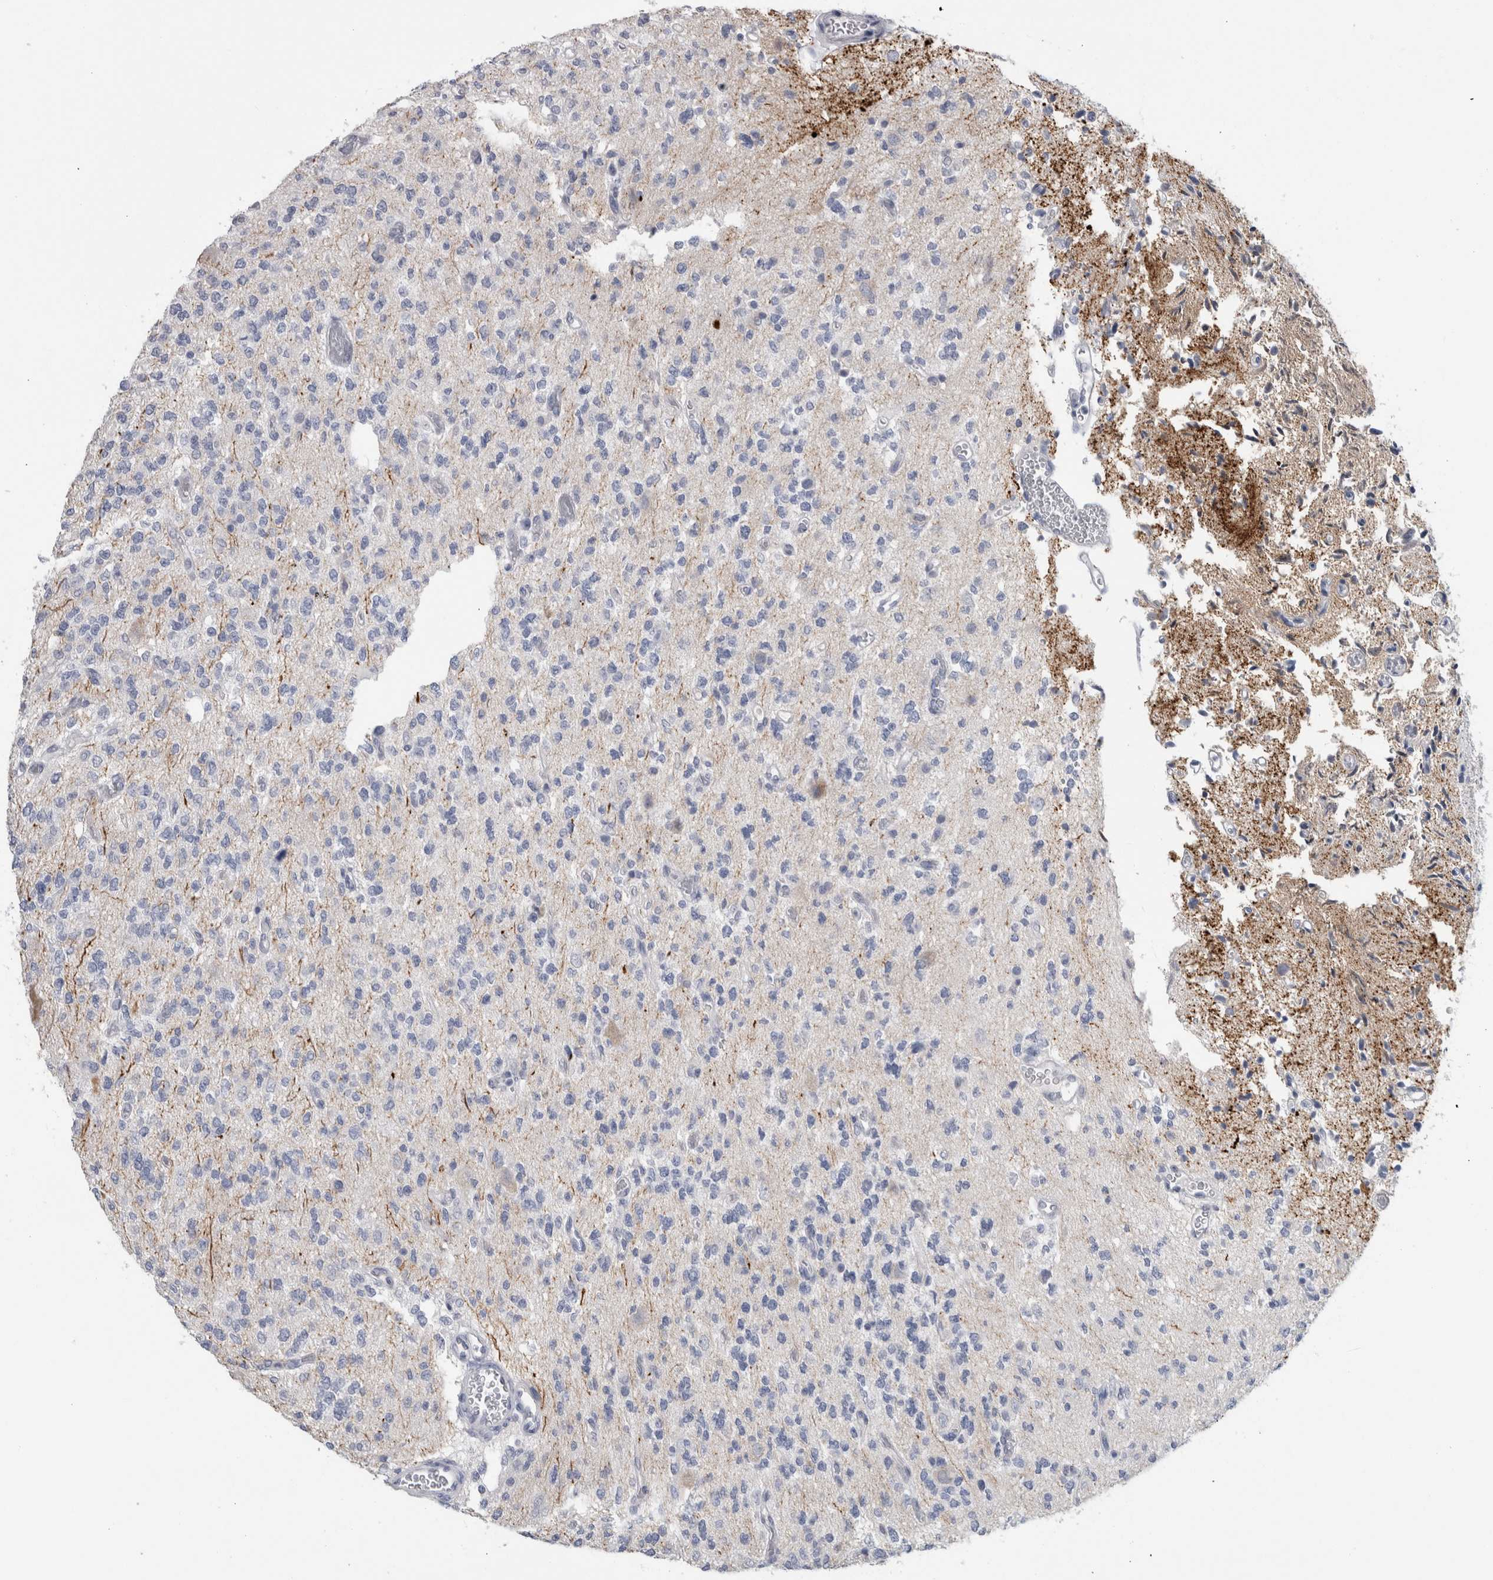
{"staining": {"intensity": "negative", "quantity": "none", "location": "none"}, "tissue": "glioma", "cell_type": "Tumor cells", "image_type": "cancer", "snomed": [{"axis": "morphology", "description": "Glioma, malignant, Low grade"}, {"axis": "topography", "description": "Brain"}], "caption": "Micrograph shows no protein staining in tumor cells of glioma tissue.", "gene": "NEFM", "patient": {"sex": "male", "age": 38}}